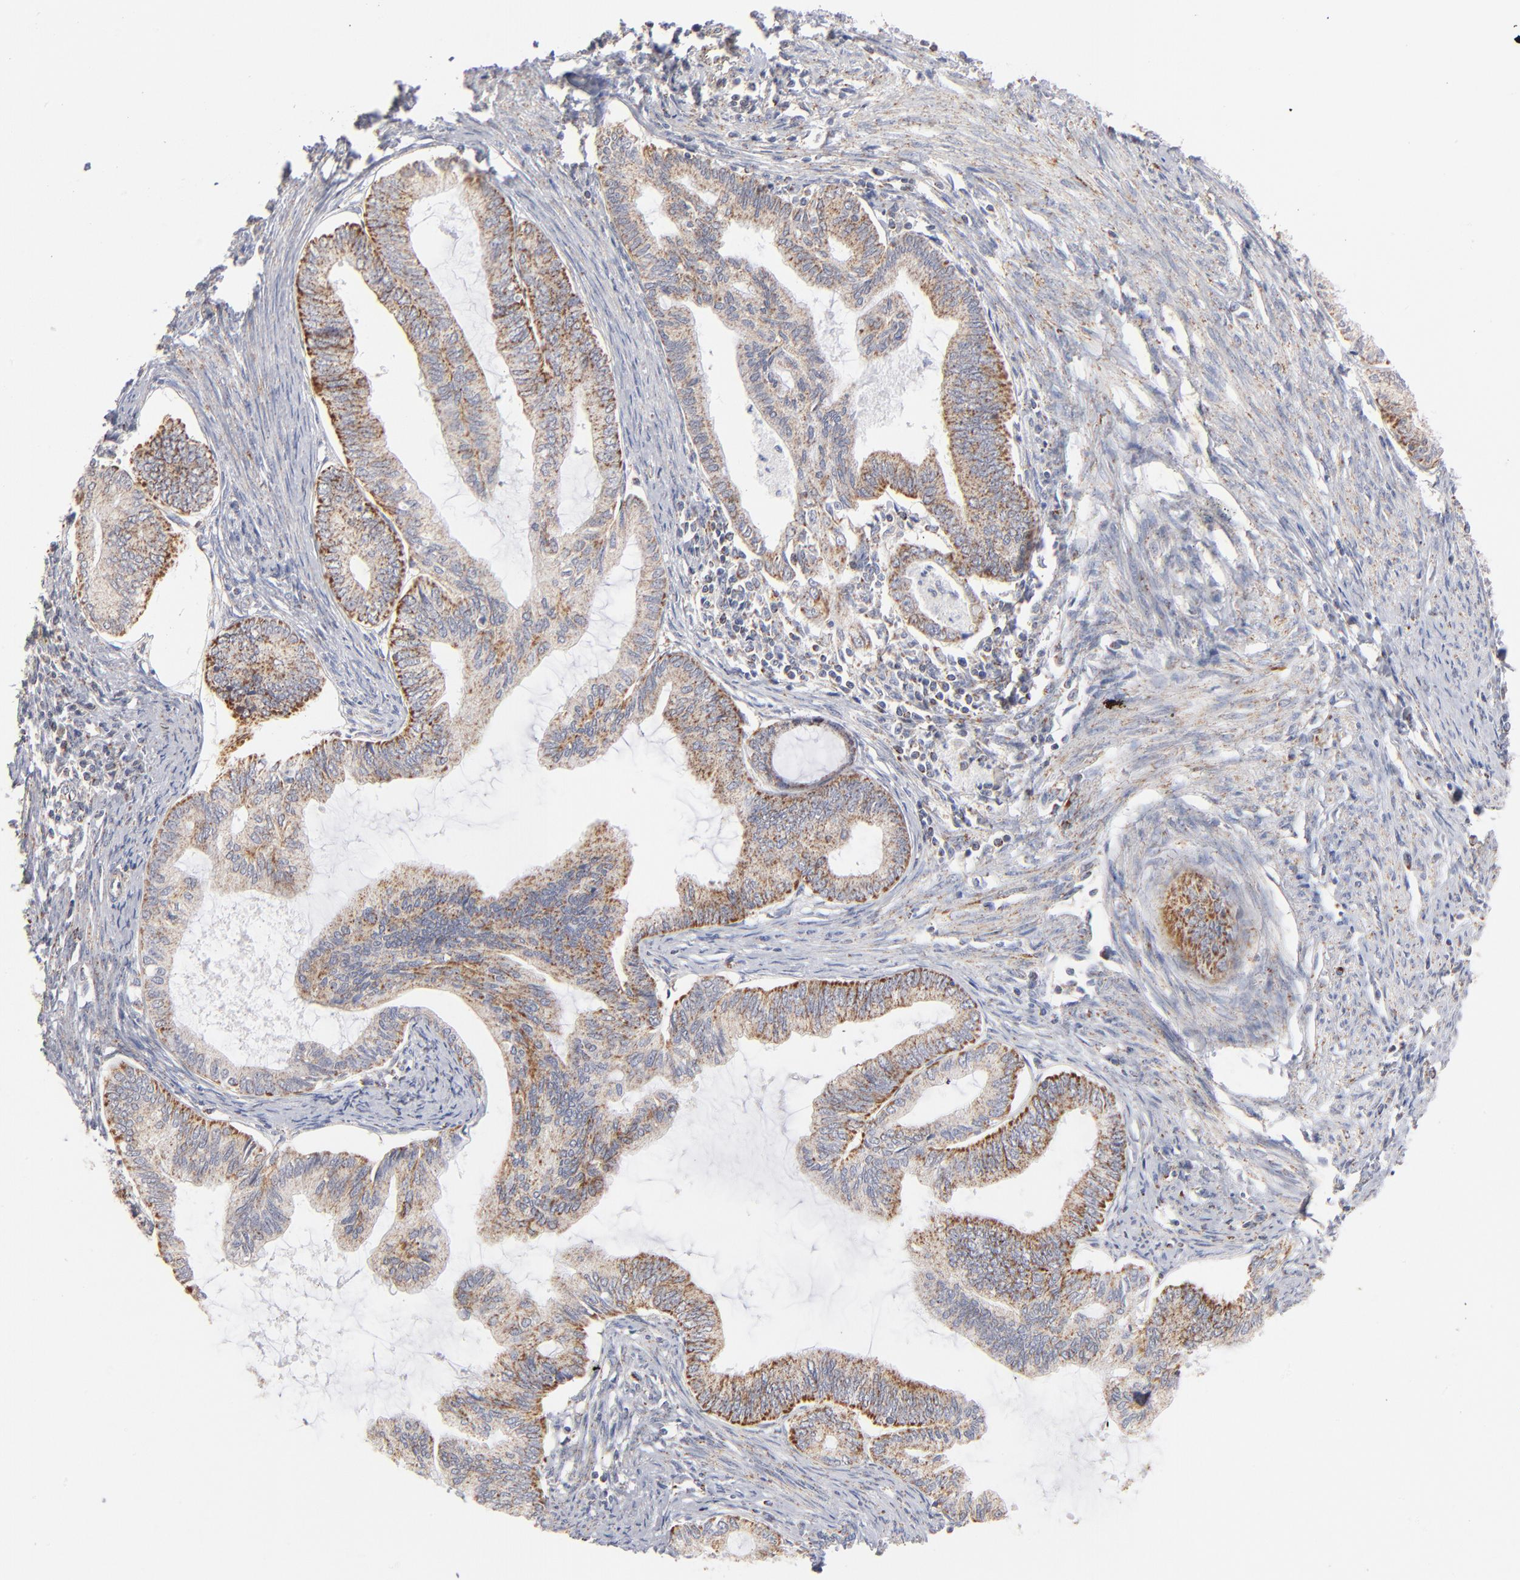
{"staining": {"intensity": "moderate", "quantity": ">75%", "location": "cytoplasmic/membranous"}, "tissue": "endometrial cancer", "cell_type": "Tumor cells", "image_type": "cancer", "snomed": [{"axis": "morphology", "description": "Adenocarcinoma, NOS"}, {"axis": "topography", "description": "Endometrium"}], "caption": "IHC image of human endometrial cancer stained for a protein (brown), which demonstrates medium levels of moderate cytoplasmic/membranous positivity in about >75% of tumor cells.", "gene": "MRPL58", "patient": {"sex": "female", "age": 86}}